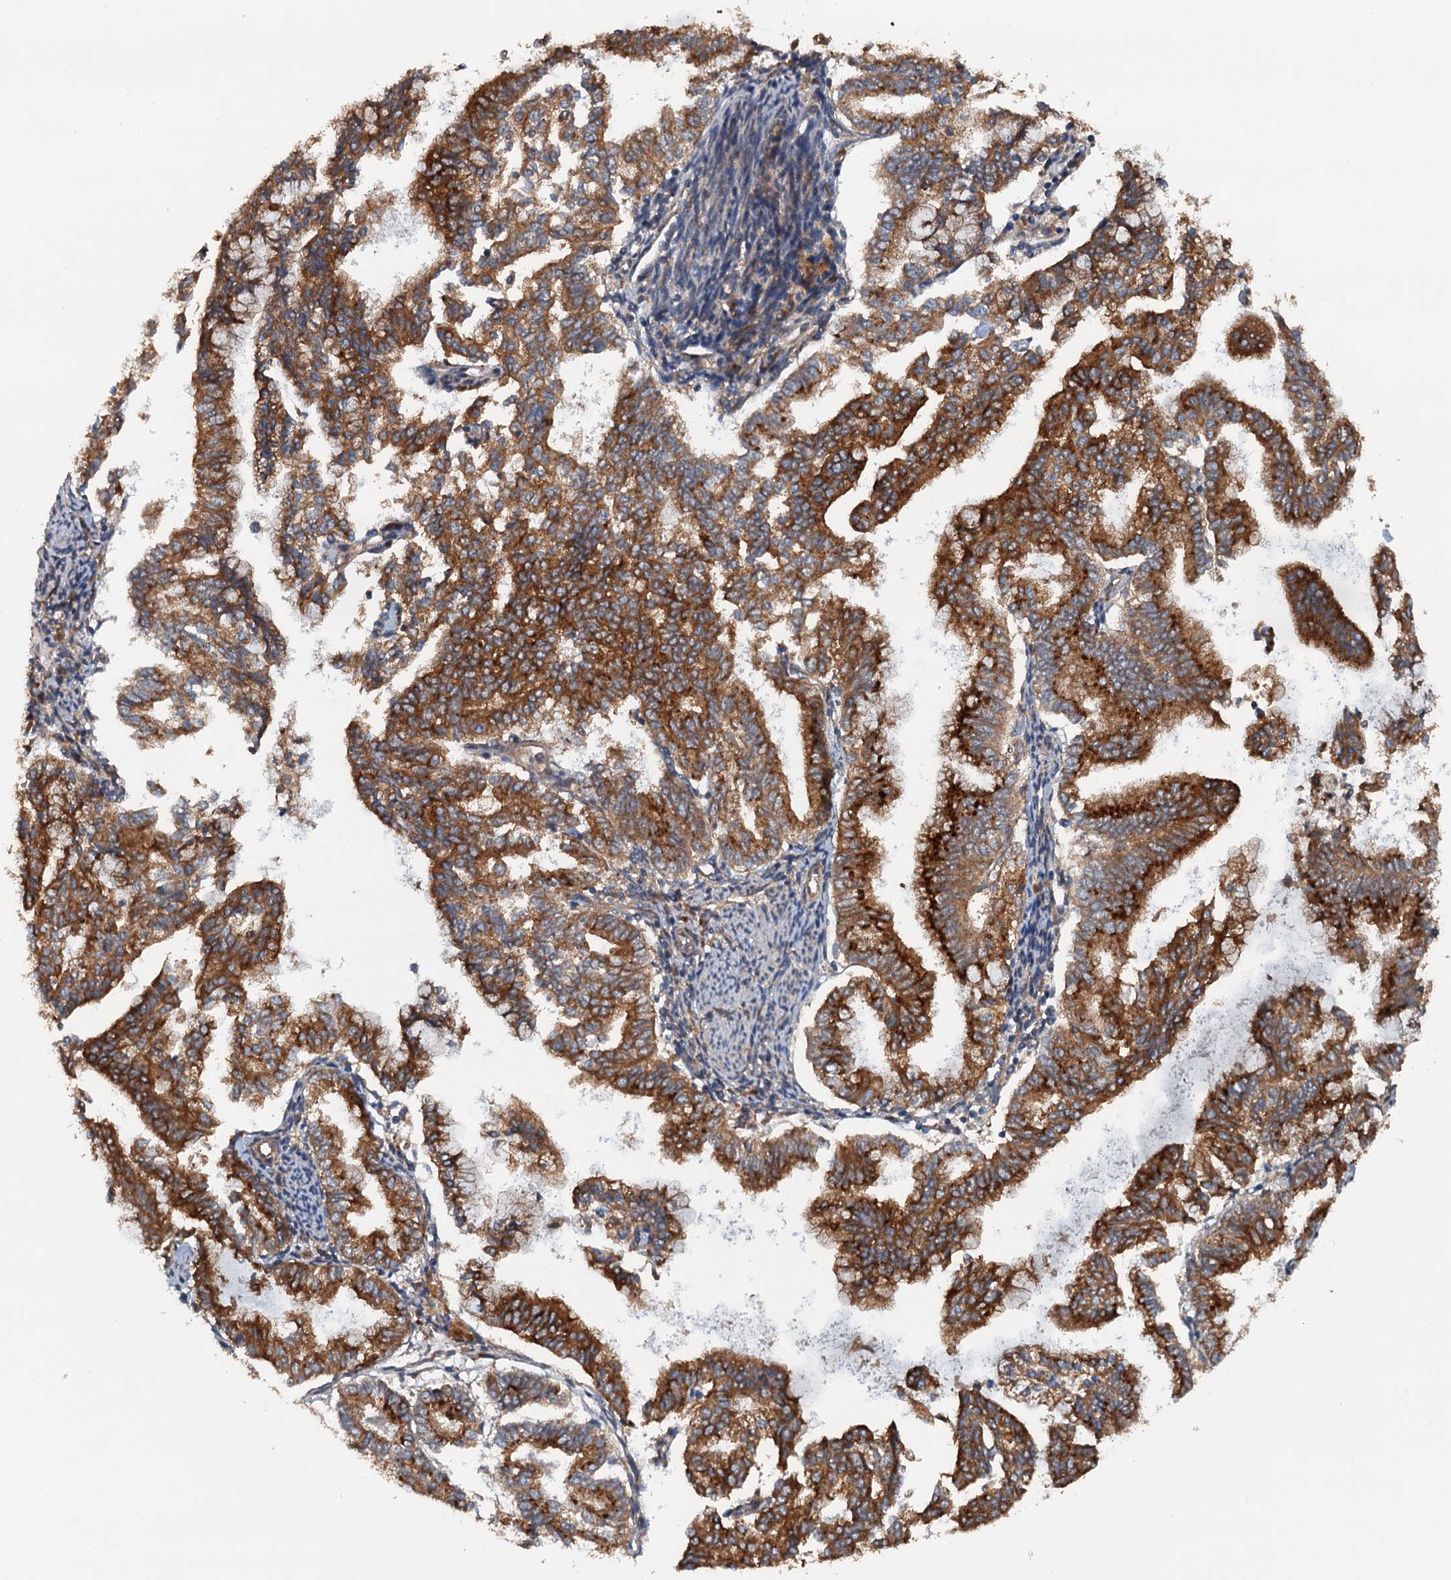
{"staining": {"intensity": "strong", "quantity": ">75%", "location": "cytoplasmic/membranous"}, "tissue": "endometrial cancer", "cell_type": "Tumor cells", "image_type": "cancer", "snomed": [{"axis": "morphology", "description": "Adenocarcinoma, NOS"}, {"axis": "topography", "description": "Endometrium"}], "caption": "Immunohistochemistry (IHC) photomicrograph of endometrial adenocarcinoma stained for a protein (brown), which displays high levels of strong cytoplasmic/membranous expression in about >75% of tumor cells.", "gene": "COG3", "patient": {"sex": "female", "age": 79}}